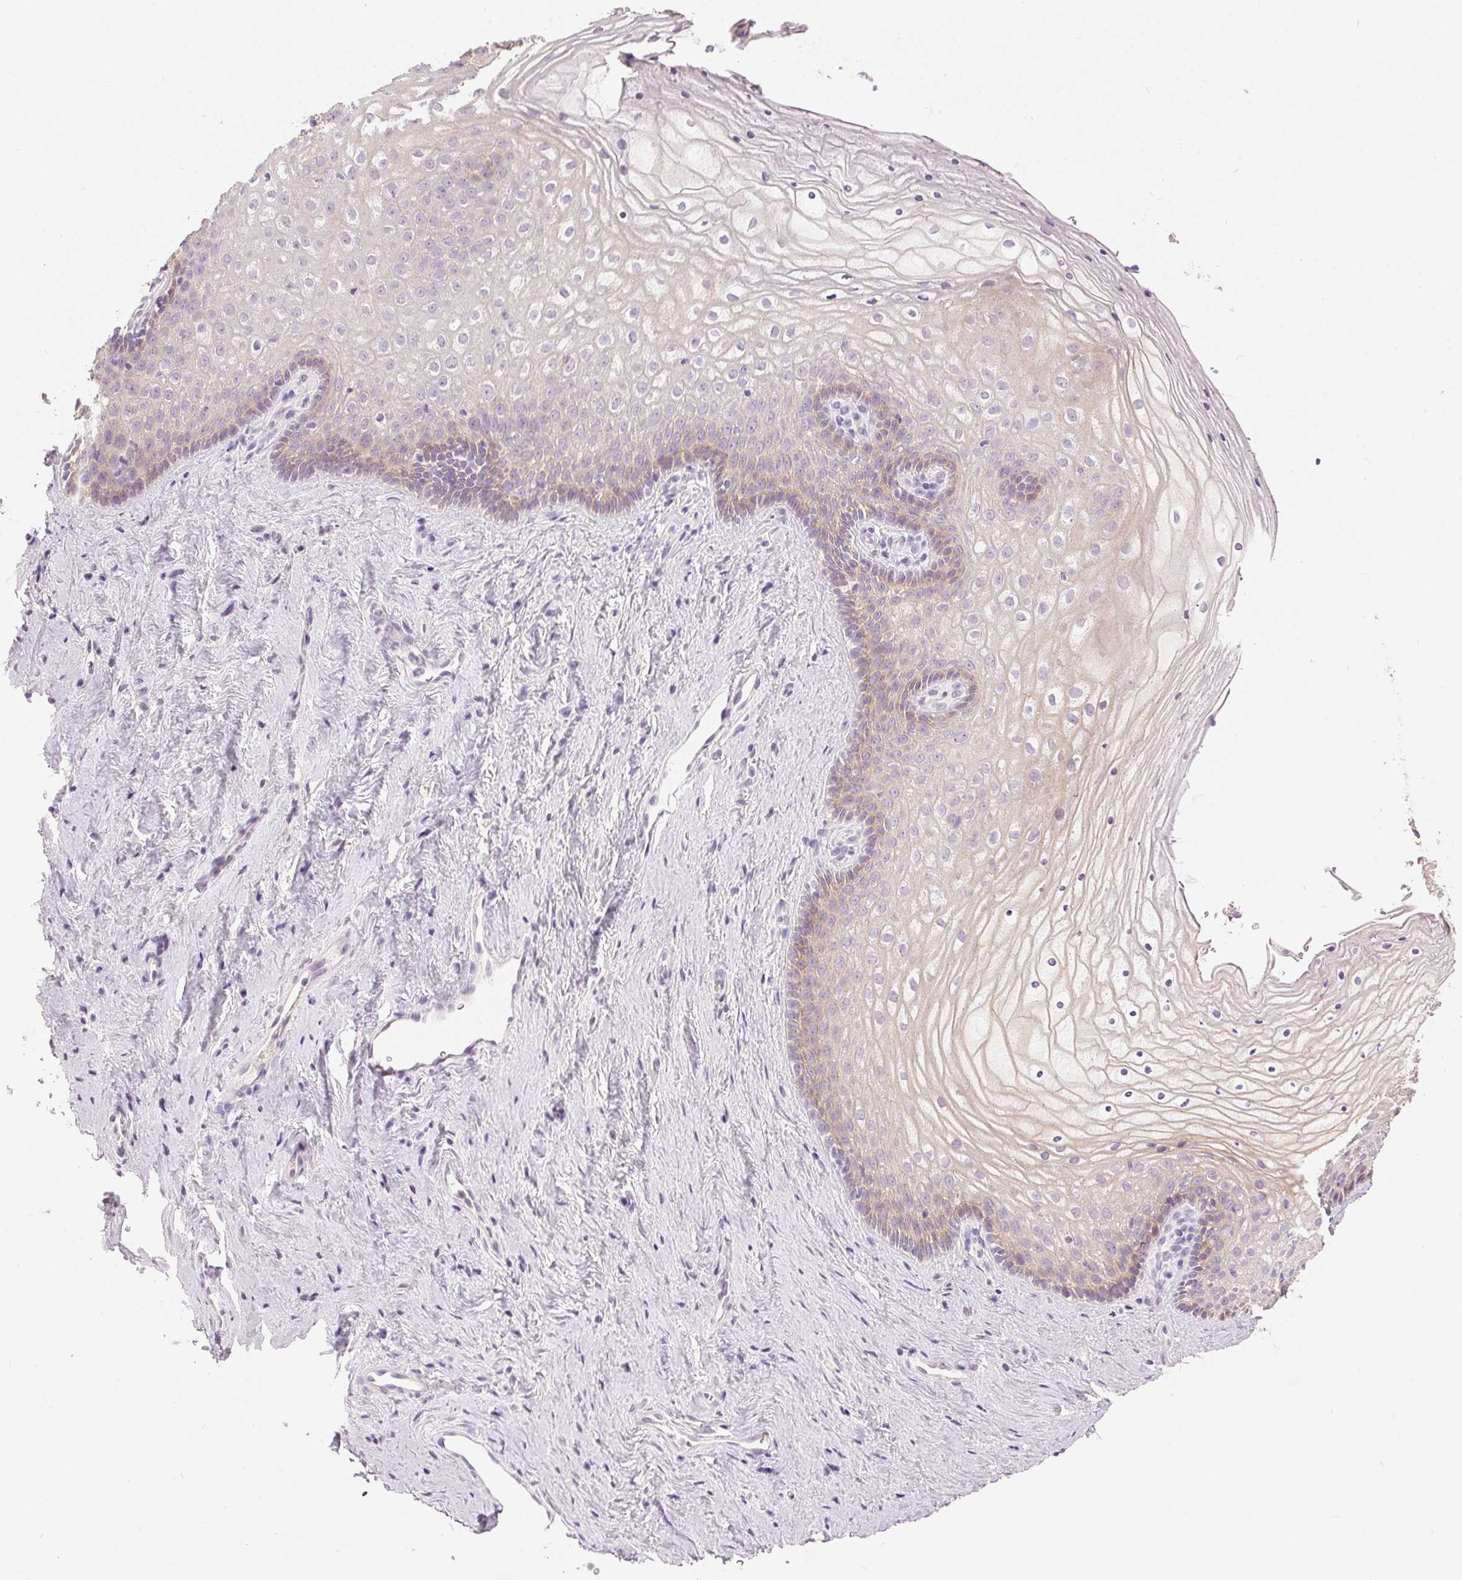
{"staining": {"intensity": "negative", "quantity": "none", "location": "none"}, "tissue": "vagina", "cell_type": "Squamous epithelial cells", "image_type": "normal", "snomed": [{"axis": "morphology", "description": "Normal tissue, NOS"}, {"axis": "topography", "description": "Vagina"}], "caption": "Immunohistochemistry histopathology image of unremarkable vagina: vagina stained with DAB (3,3'-diaminobenzidine) demonstrates no significant protein staining in squamous epithelial cells.", "gene": "DSG3", "patient": {"sex": "female", "age": 45}}